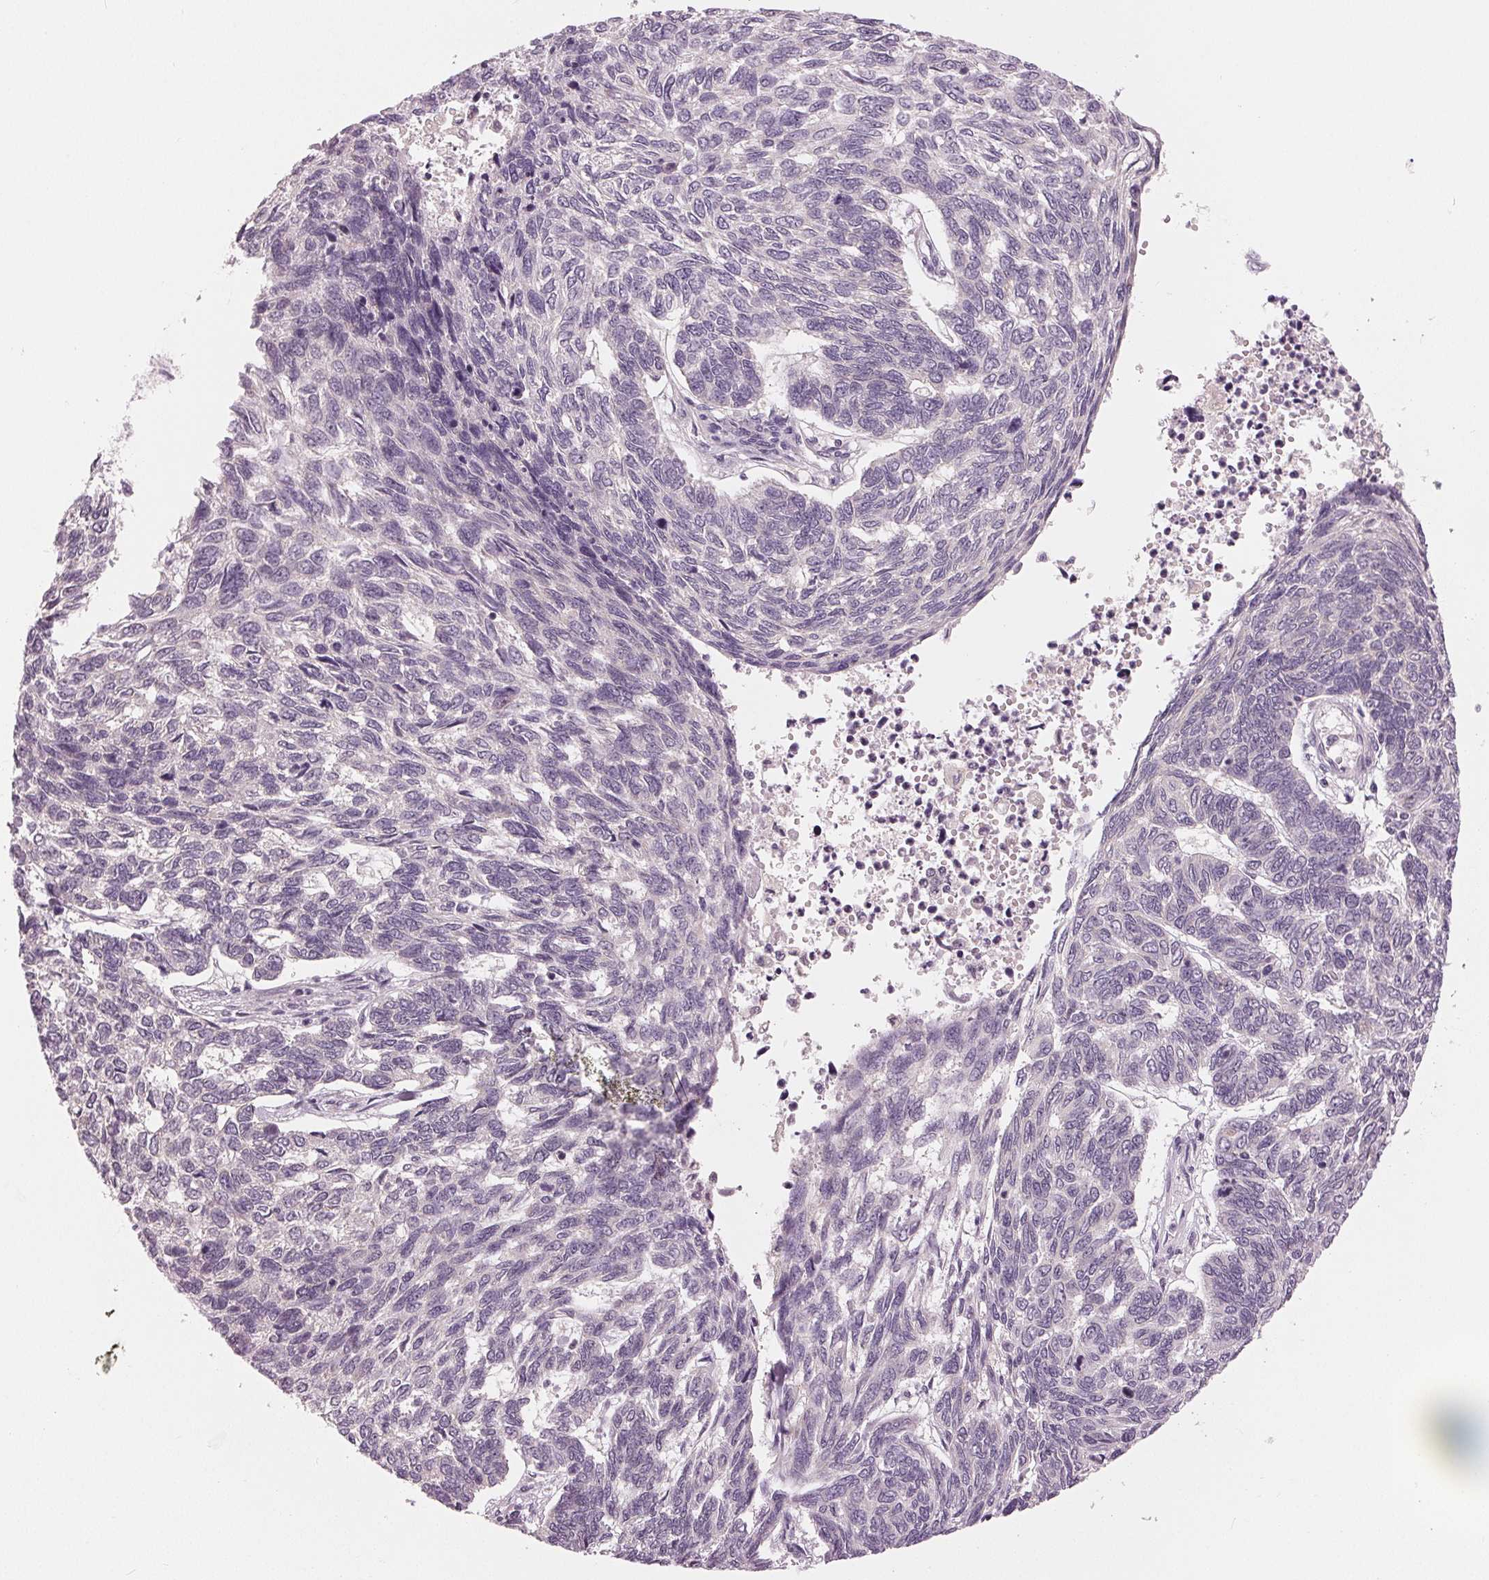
{"staining": {"intensity": "negative", "quantity": "none", "location": "none"}, "tissue": "skin cancer", "cell_type": "Tumor cells", "image_type": "cancer", "snomed": [{"axis": "morphology", "description": "Basal cell carcinoma"}, {"axis": "topography", "description": "Skin"}], "caption": "Tumor cells are negative for protein expression in human basal cell carcinoma (skin).", "gene": "ZNF605", "patient": {"sex": "female", "age": 65}}